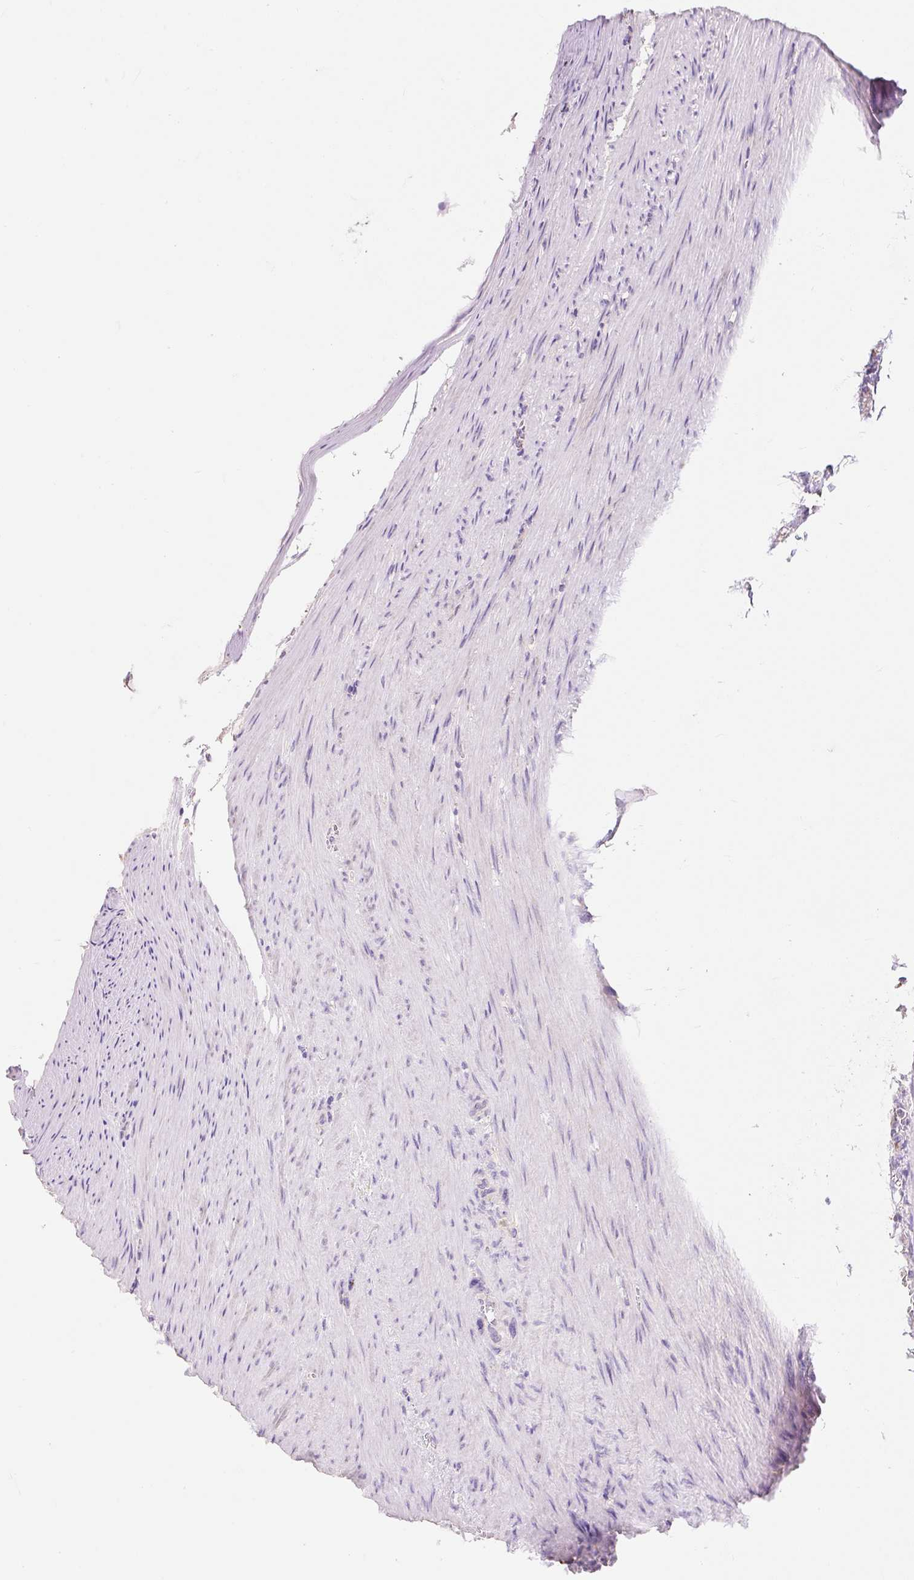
{"staining": {"intensity": "weak", "quantity": ">75%", "location": "cytoplasmic/membranous"}, "tissue": "colorectal cancer", "cell_type": "Tumor cells", "image_type": "cancer", "snomed": [{"axis": "morphology", "description": "Adenocarcinoma, NOS"}, {"axis": "topography", "description": "Colon"}], "caption": "There is low levels of weak cytoplasmic/membranous expression in tumor cells of colorectal cancer, as demonstrated by immunohistochemical staining (brown color).", "gene": "DHX35", "patient": {"sex": "male", "age": 62}}